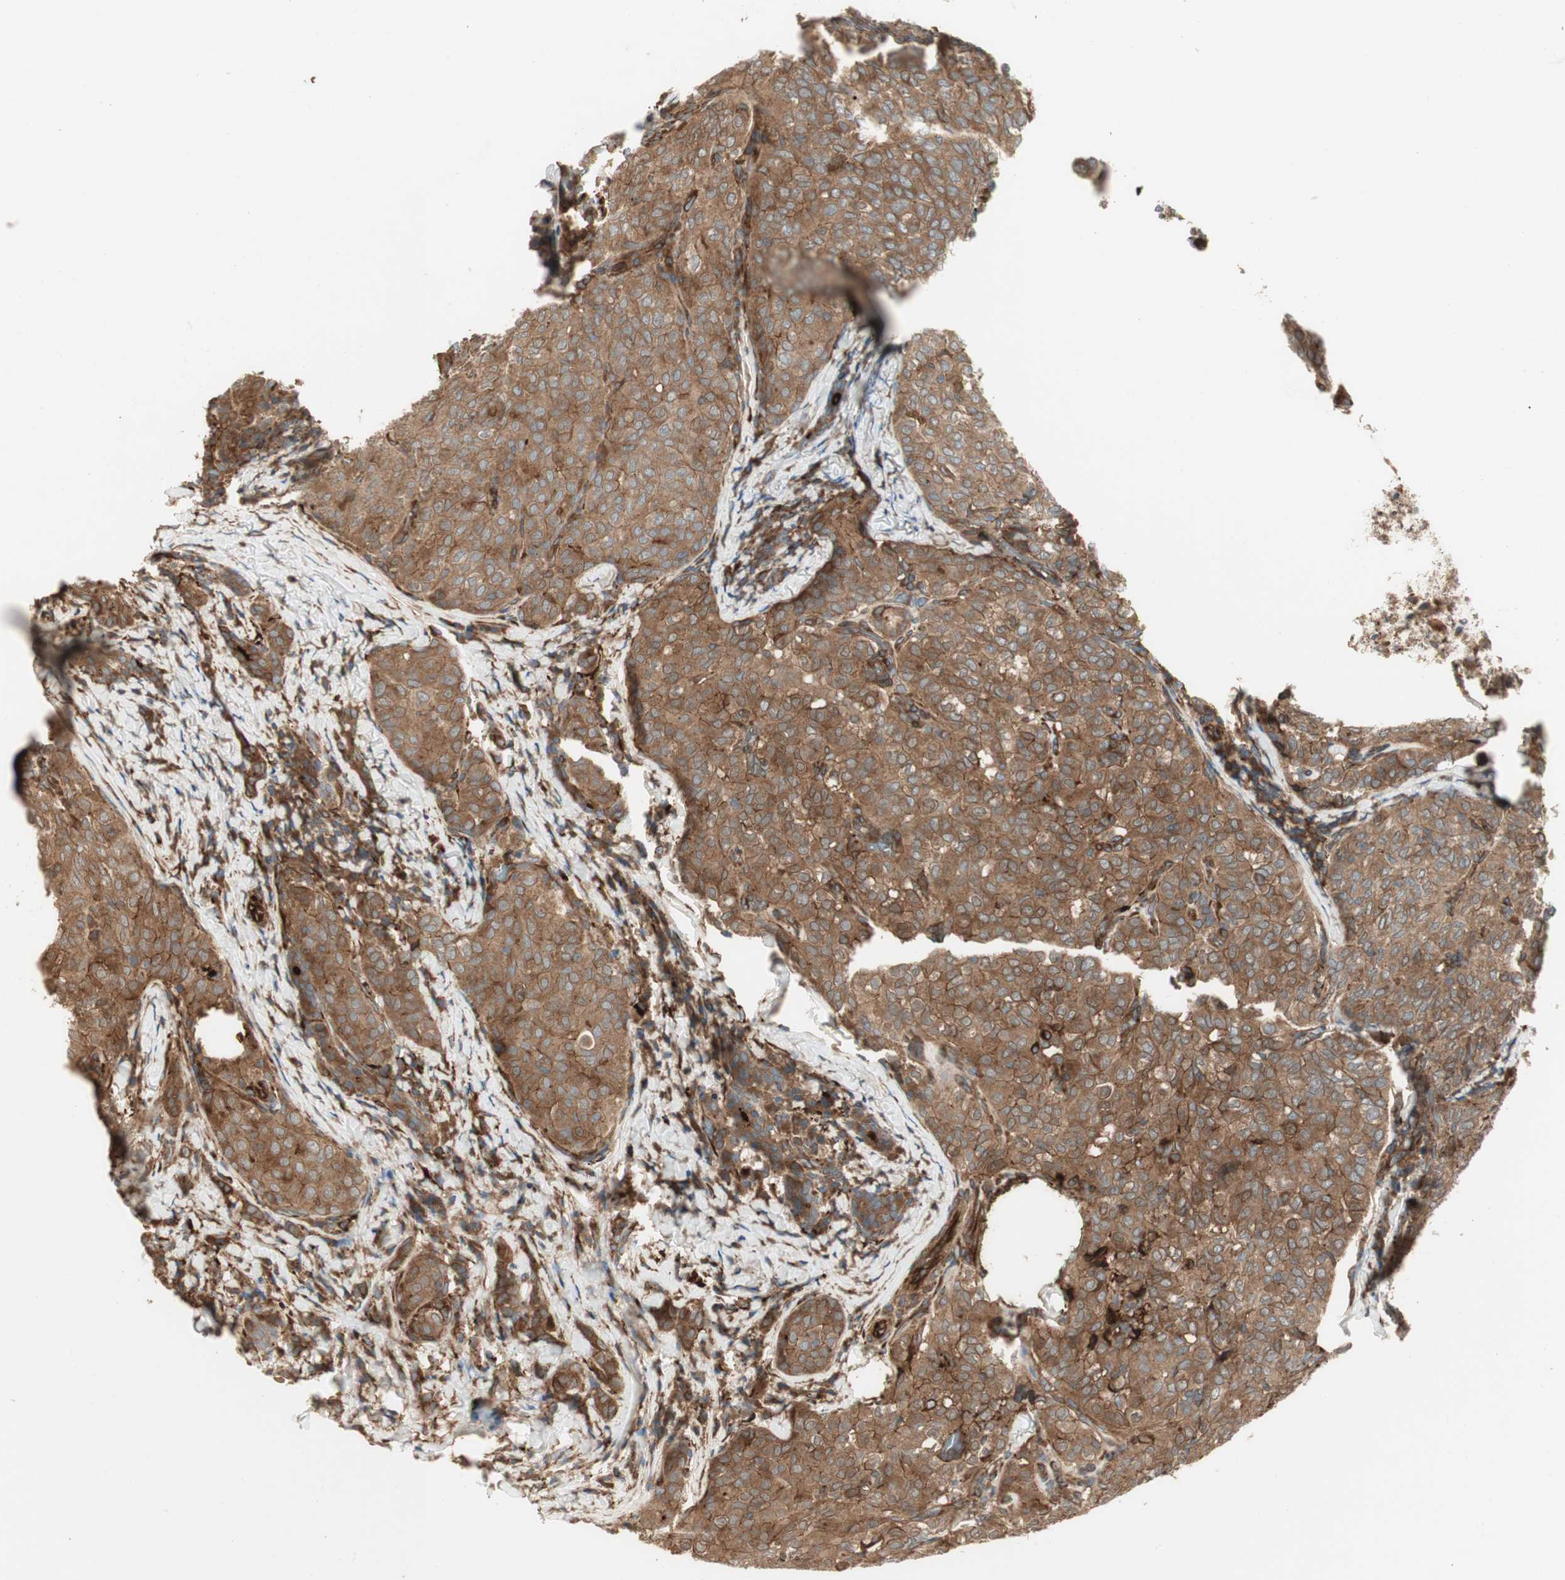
{"staining": {"intensity": "moderate", "quantity": ">75%", "location": "cytoplasmic/membranous"}, "tissue": "thyroid cancer", "cell_type": "Tumor cells", "image_type": "cancer", "snomed": [{"axis": "morphology", "description": "Normal tissue, NOS"}, {"axis": "morphology", "description": "Papillary adenocarcinoma, NOS"}, {"axis": "topography", "description": "Thyroid gland"}], "caption": "There is medium levels of moderate cytoplasmic/membranous staining in tumor cells of thyroid cancer (papillary adenocarcinoma), as demonstrated by immunohistochemical staining (brown color).", "gene": "PRKG1", "patient": {"sex": "female", "age": 30}}